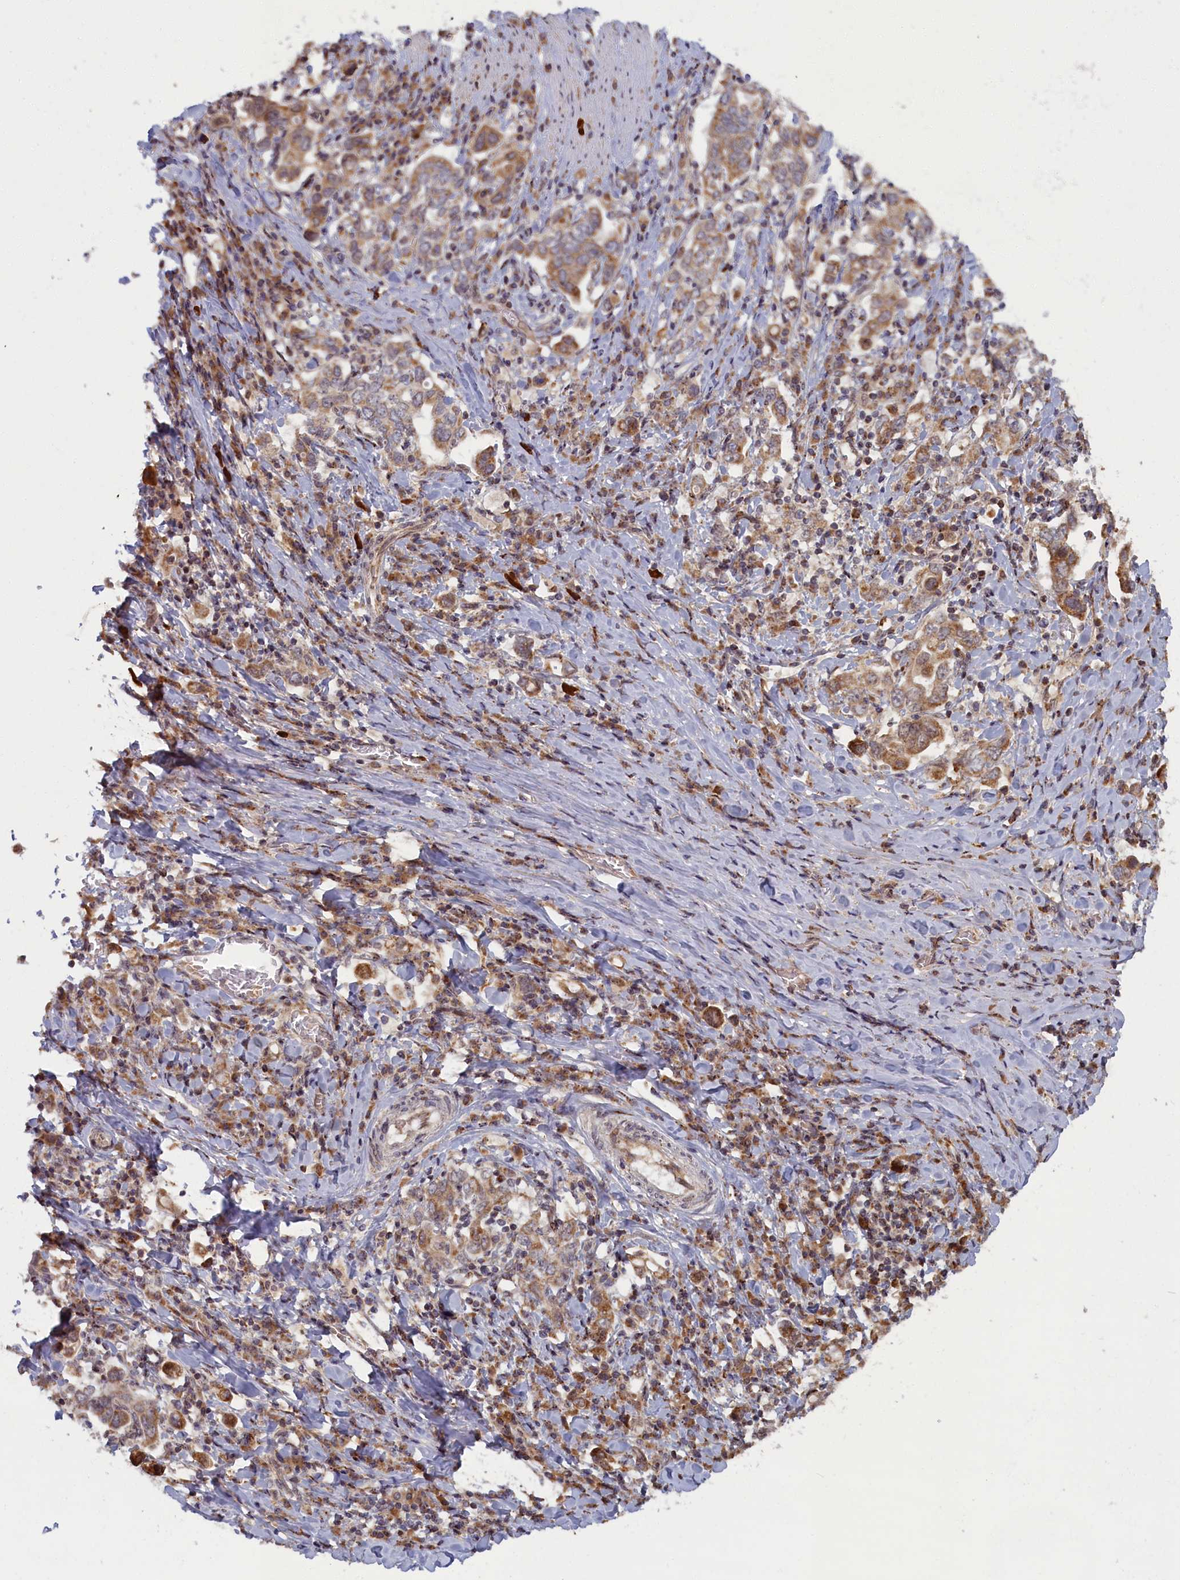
{"staining": {"intensity": "moderate", "quantity": ">75%", "location": "cytoplasmic/membranous"}, "tissue": "stomach cancer", "cell_type": "Tumor cells", "image_type": "cancer", "snomed": [{"axis": "morphology", "description": "Adenocarcinoma, NOS"}, {"axis": "topography", "description": "Stomach, upper"}, {"axis": "topography", "description": "Stomach"}], "caption": "A medium amount of moderate cytoplasmic/membranous positivity is seen in approximately >75% of tumor cells in adenocarcinoma (stomach) tissue.", "gene": "PLA2G10", "patient": {"sex": "male", "age": 62}}